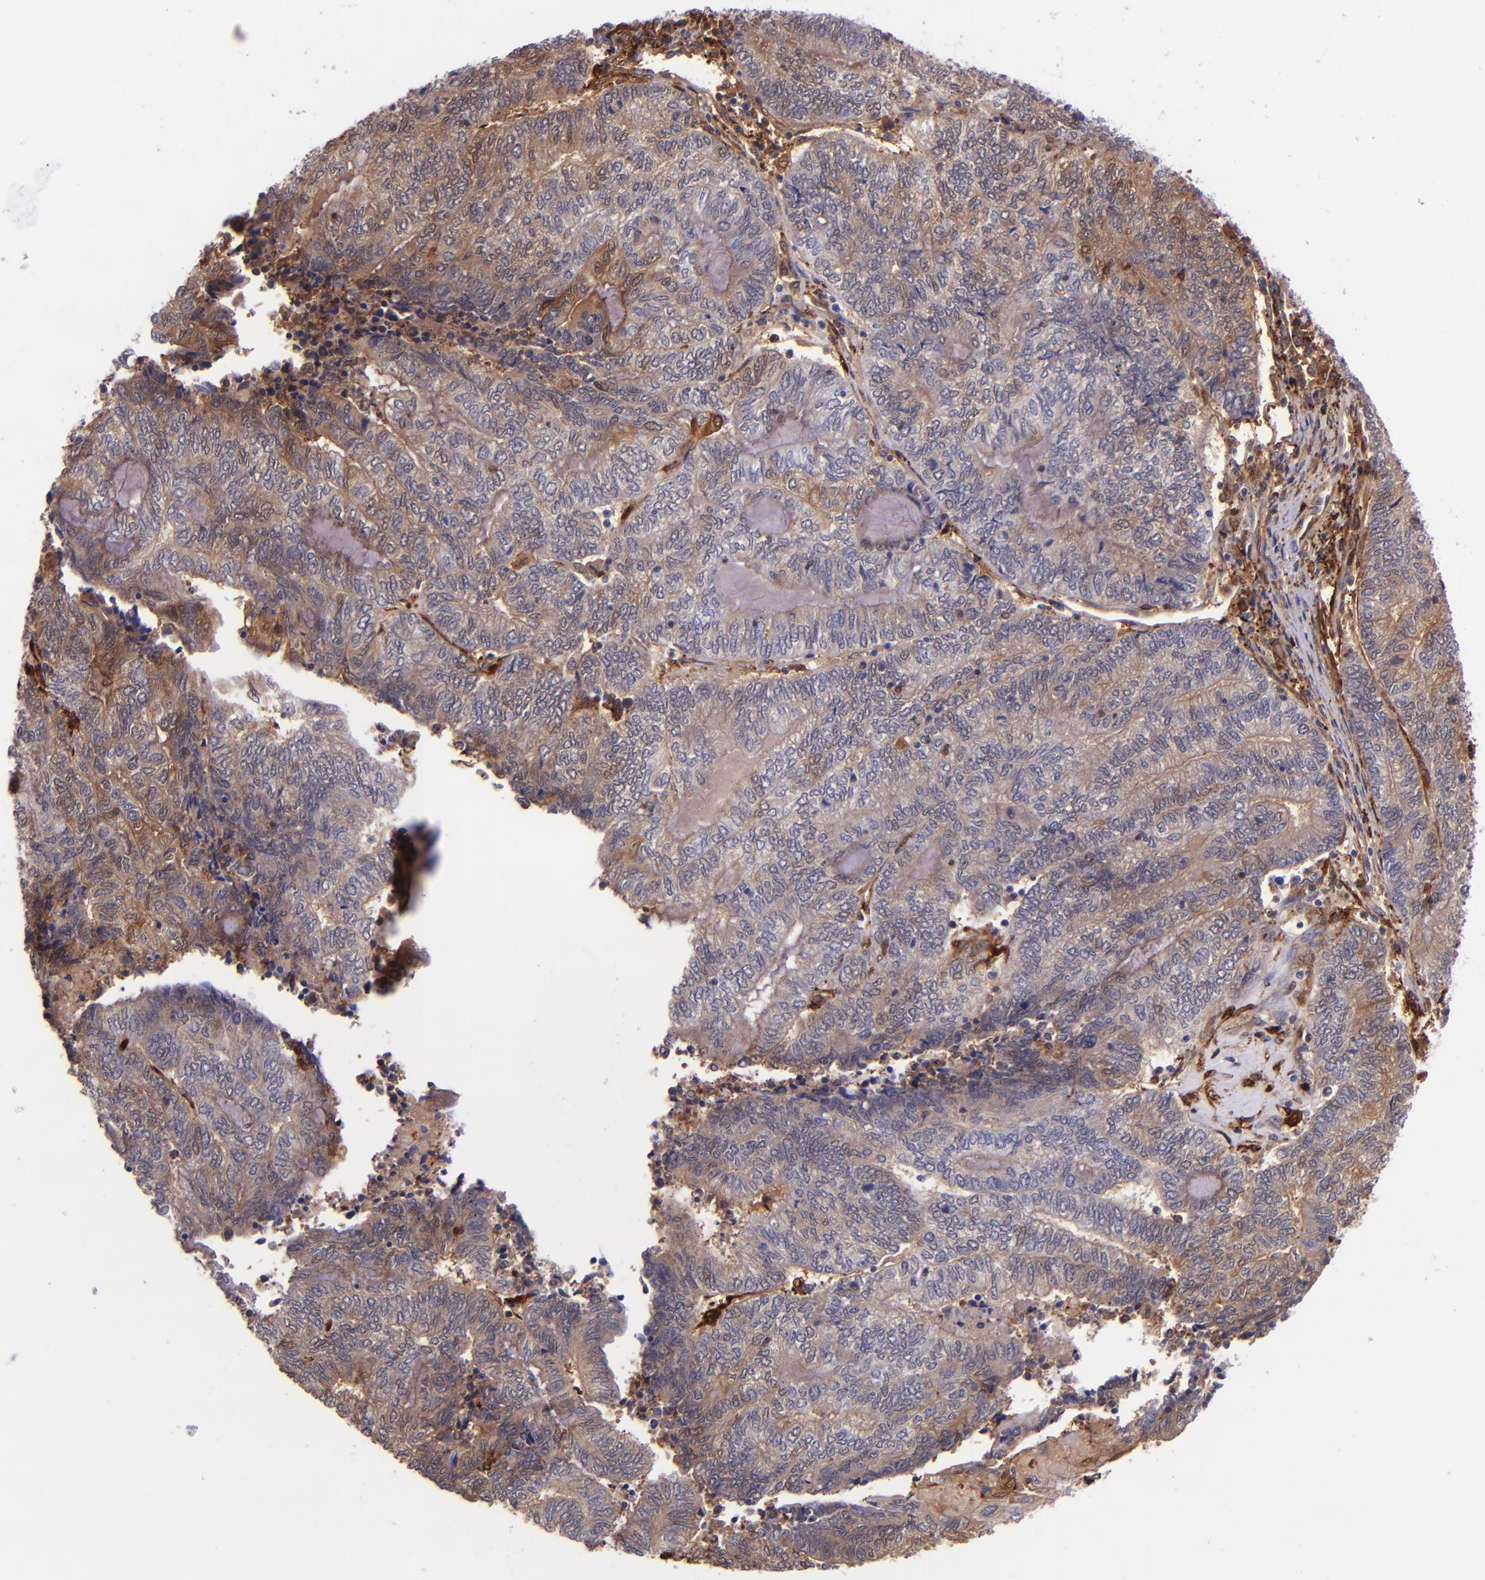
{"staining": {"intensity": "moderate", "quantity": "25%-75%", "location": "cytoplasmic/membranous"}, "tissue": "endometrial cancer", "cell_type": "Tumor cells", "image_type": "cancer", "snomed": [{"axis": "morphology", "description": "Adenocarcinoma, NOS"}, {"axis": "topography", "description": "Uterus"}, {"axis": "topography", "description": "Endometrium"}], "caption": "Tumor cells show medium levels of moderate cytoplasmic/membranous expression in about 25%-75% of cells in human endometrial adenocarcinoma.", "gene": "LGALS1", "patient": {"sex": "female", "age": 70}}